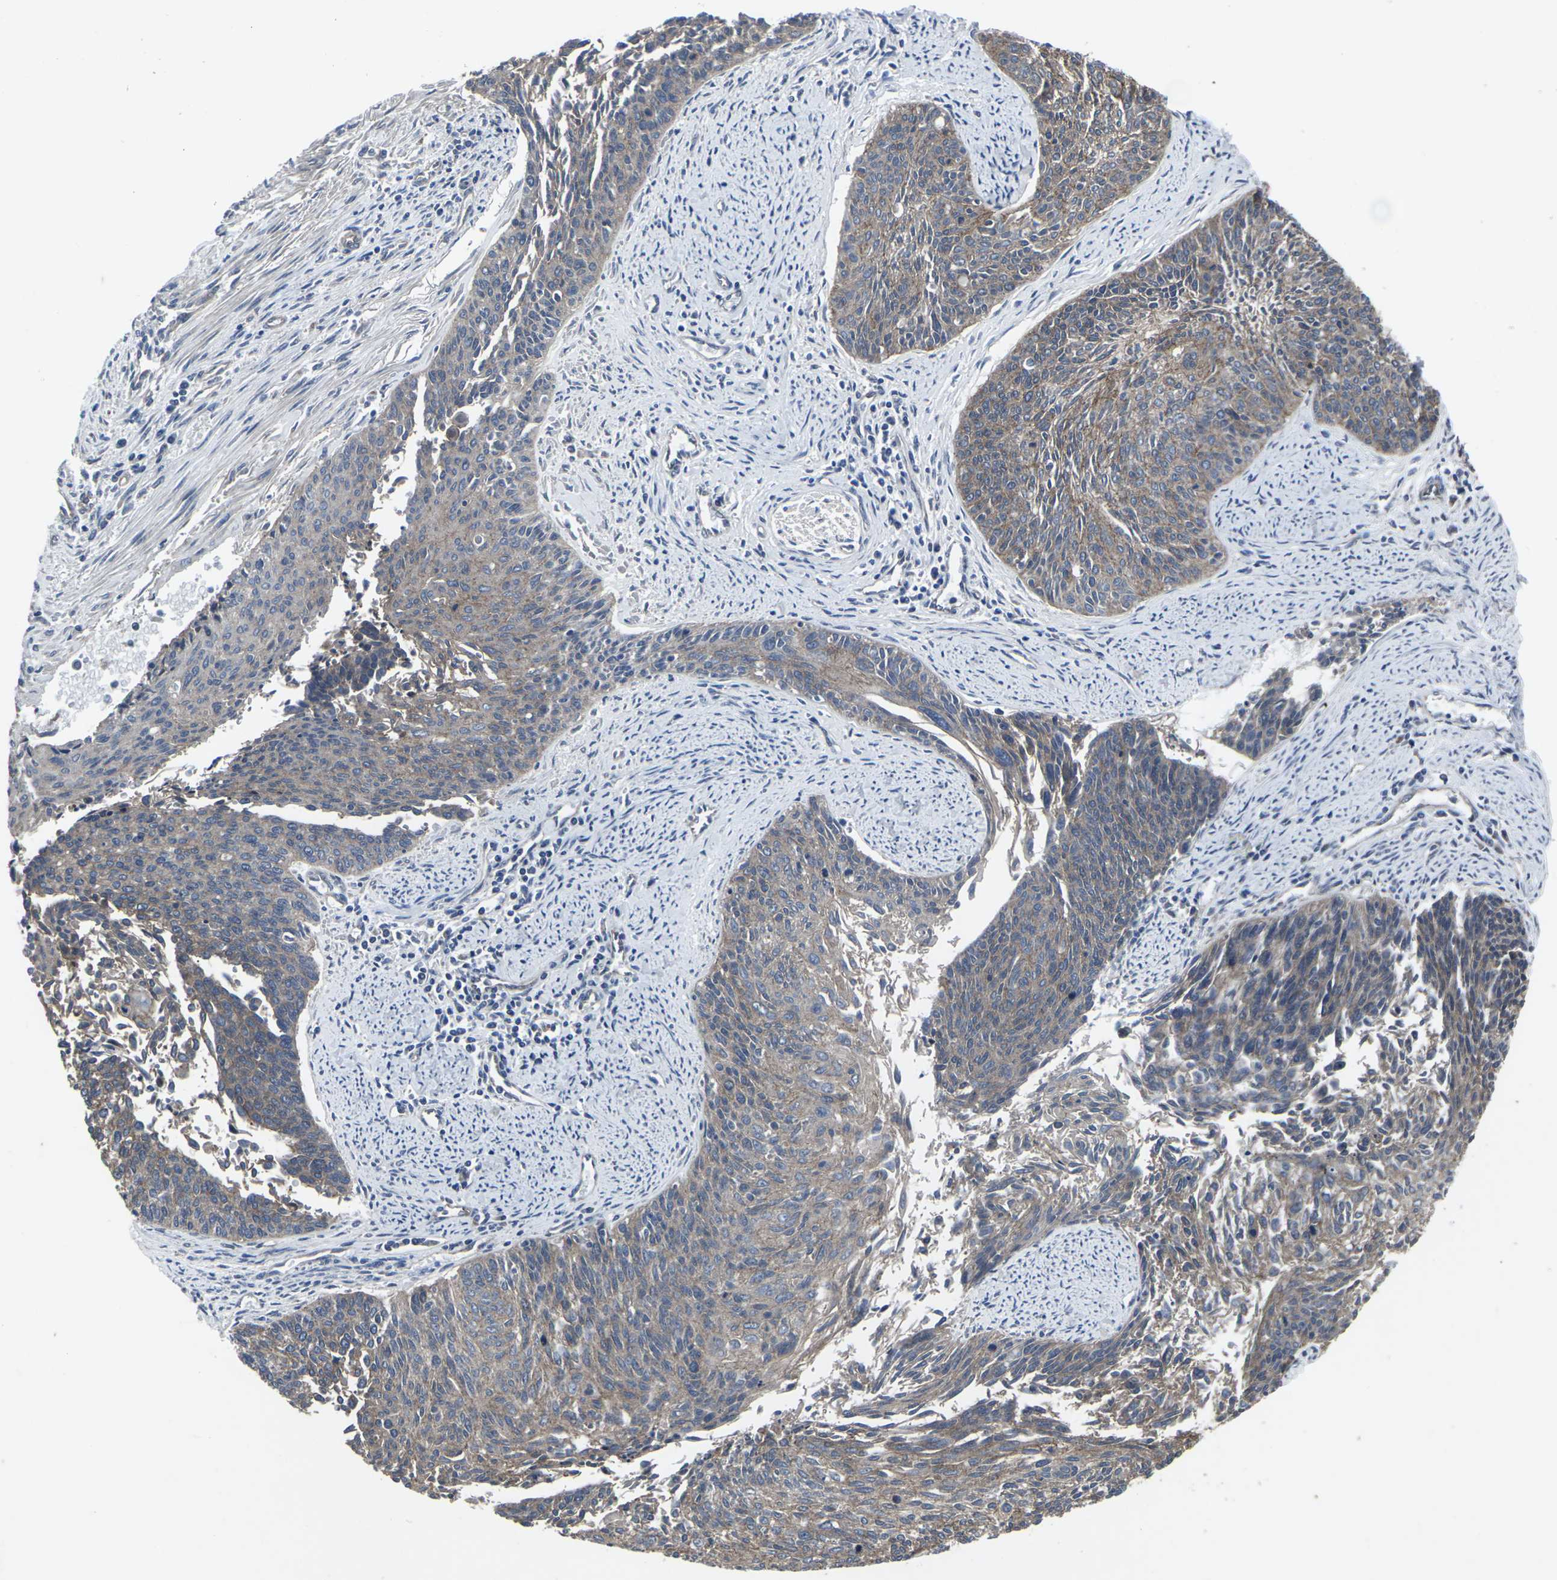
{"staining": {"intensity": "moderate", "quantity": ">75%", "location": "cytoplasmic/membranous"}, "tissue": "cervical cancer", "cell_type": "Tumor cells", "image_type": "cancer", "snomed": [{"axis": "morphology", "description": "Squamous cell carcinoma, NOS"}, {"axis": "topography", "description": "Cervix"}], "caption": "A brown stain shows moderate cytoplasmic/membranous expression of a protein in human cervical squamous cell carcinoma tumor cells. Using DAB (brown) and hematoxylin (blue) stains, captured at high magnification using brightfield microscopy.", "gene": "MAPKAPK2", "patient": {"sex": "female", "age": 55}}